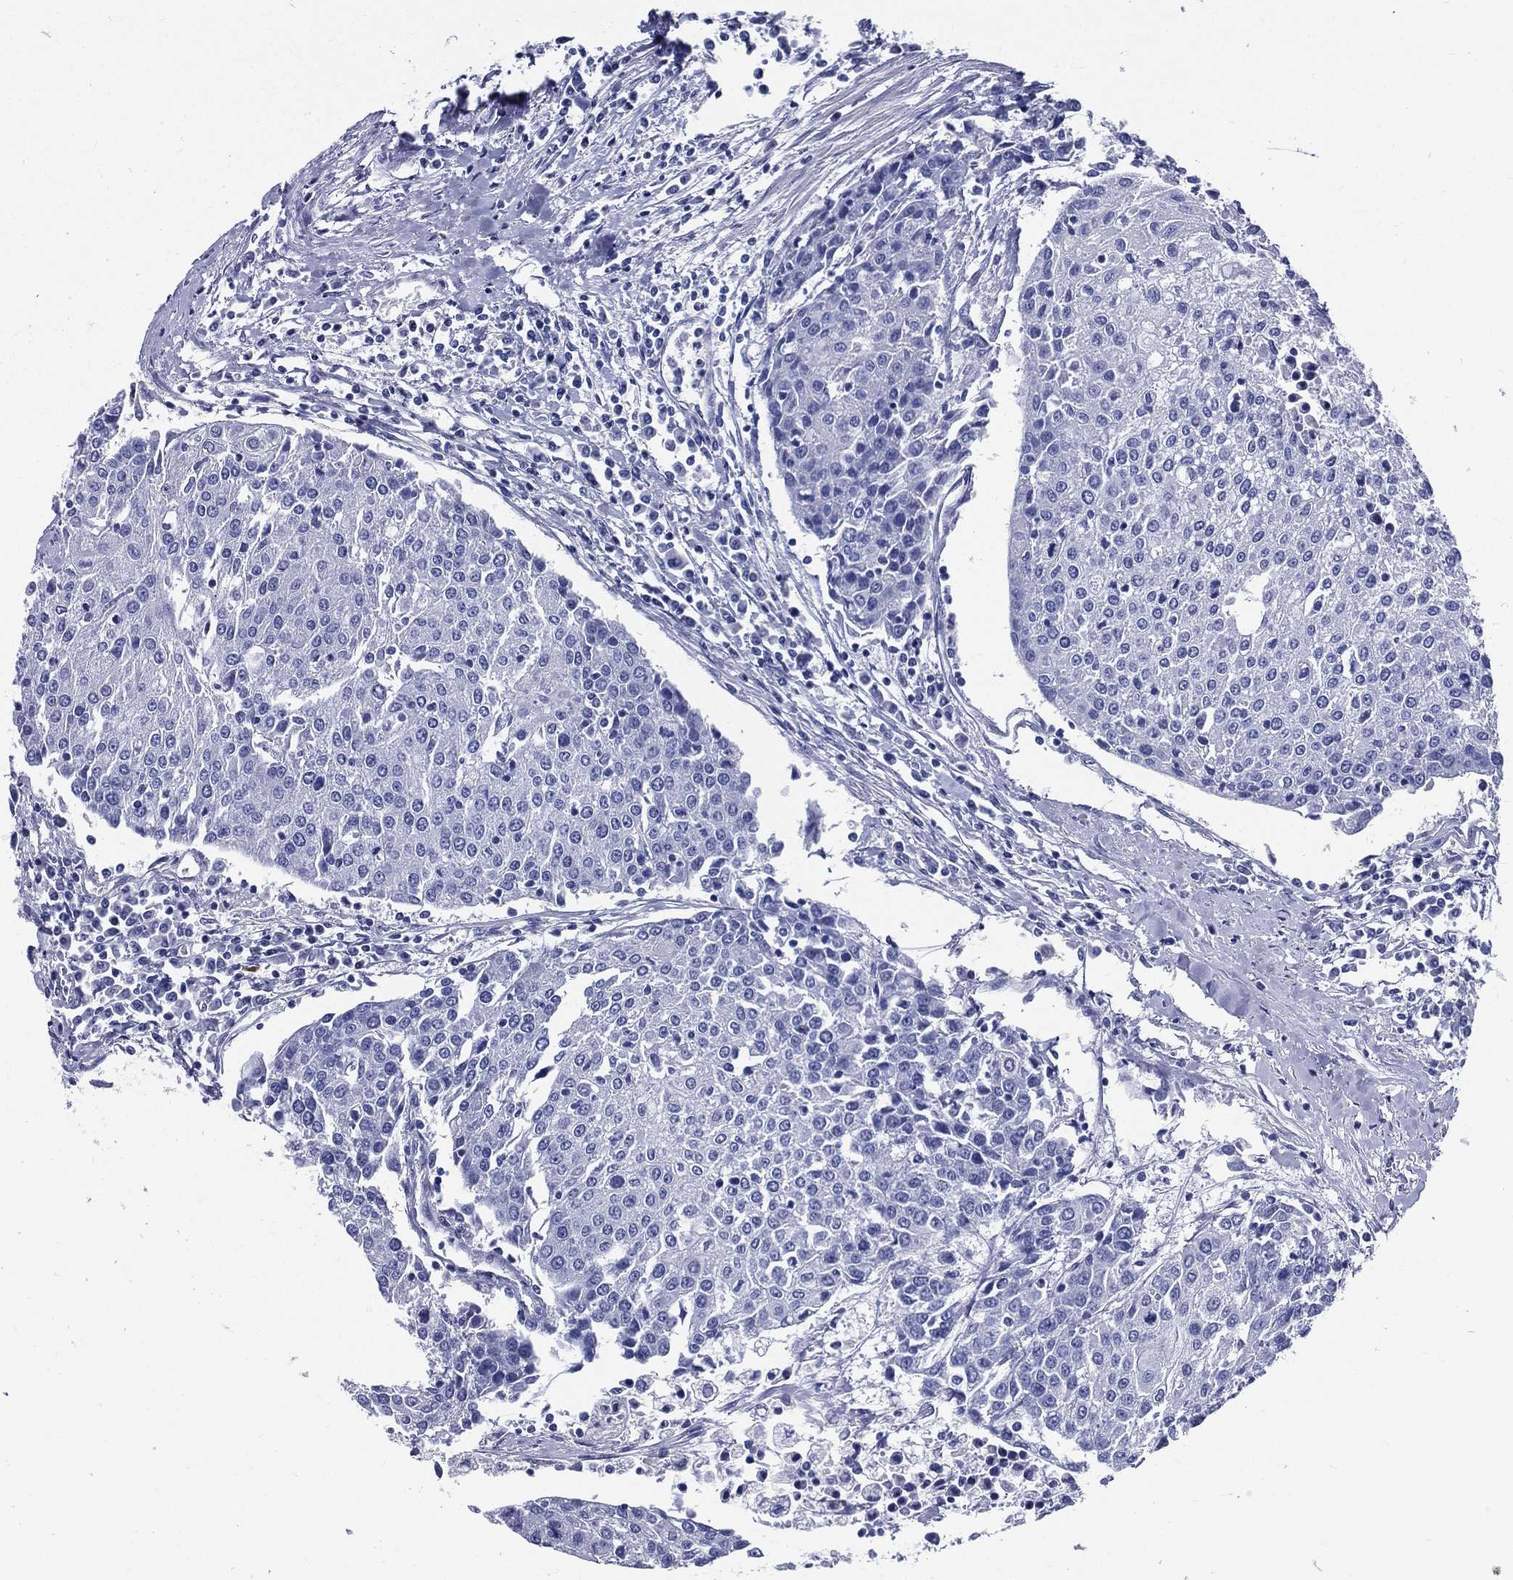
{"staining": {"intensity": "negative", "quantity": "none", "location": "none"}, "tissue": "urothelial cancer", "cell_type": "Tumor cells", "image_type": "cancer", "snomed": [{"axis": "morphology", "description": "Urothelial carcinoma, High grade"}, {"axis": "topography", "description": "Urinary bladder"}], "caption": "Immunohistochemical staining of urothelial cancer exhibits no significant staining in tumor cells.", "gene": "DPYS", "patient": {"sex": "female", "age": 85}}